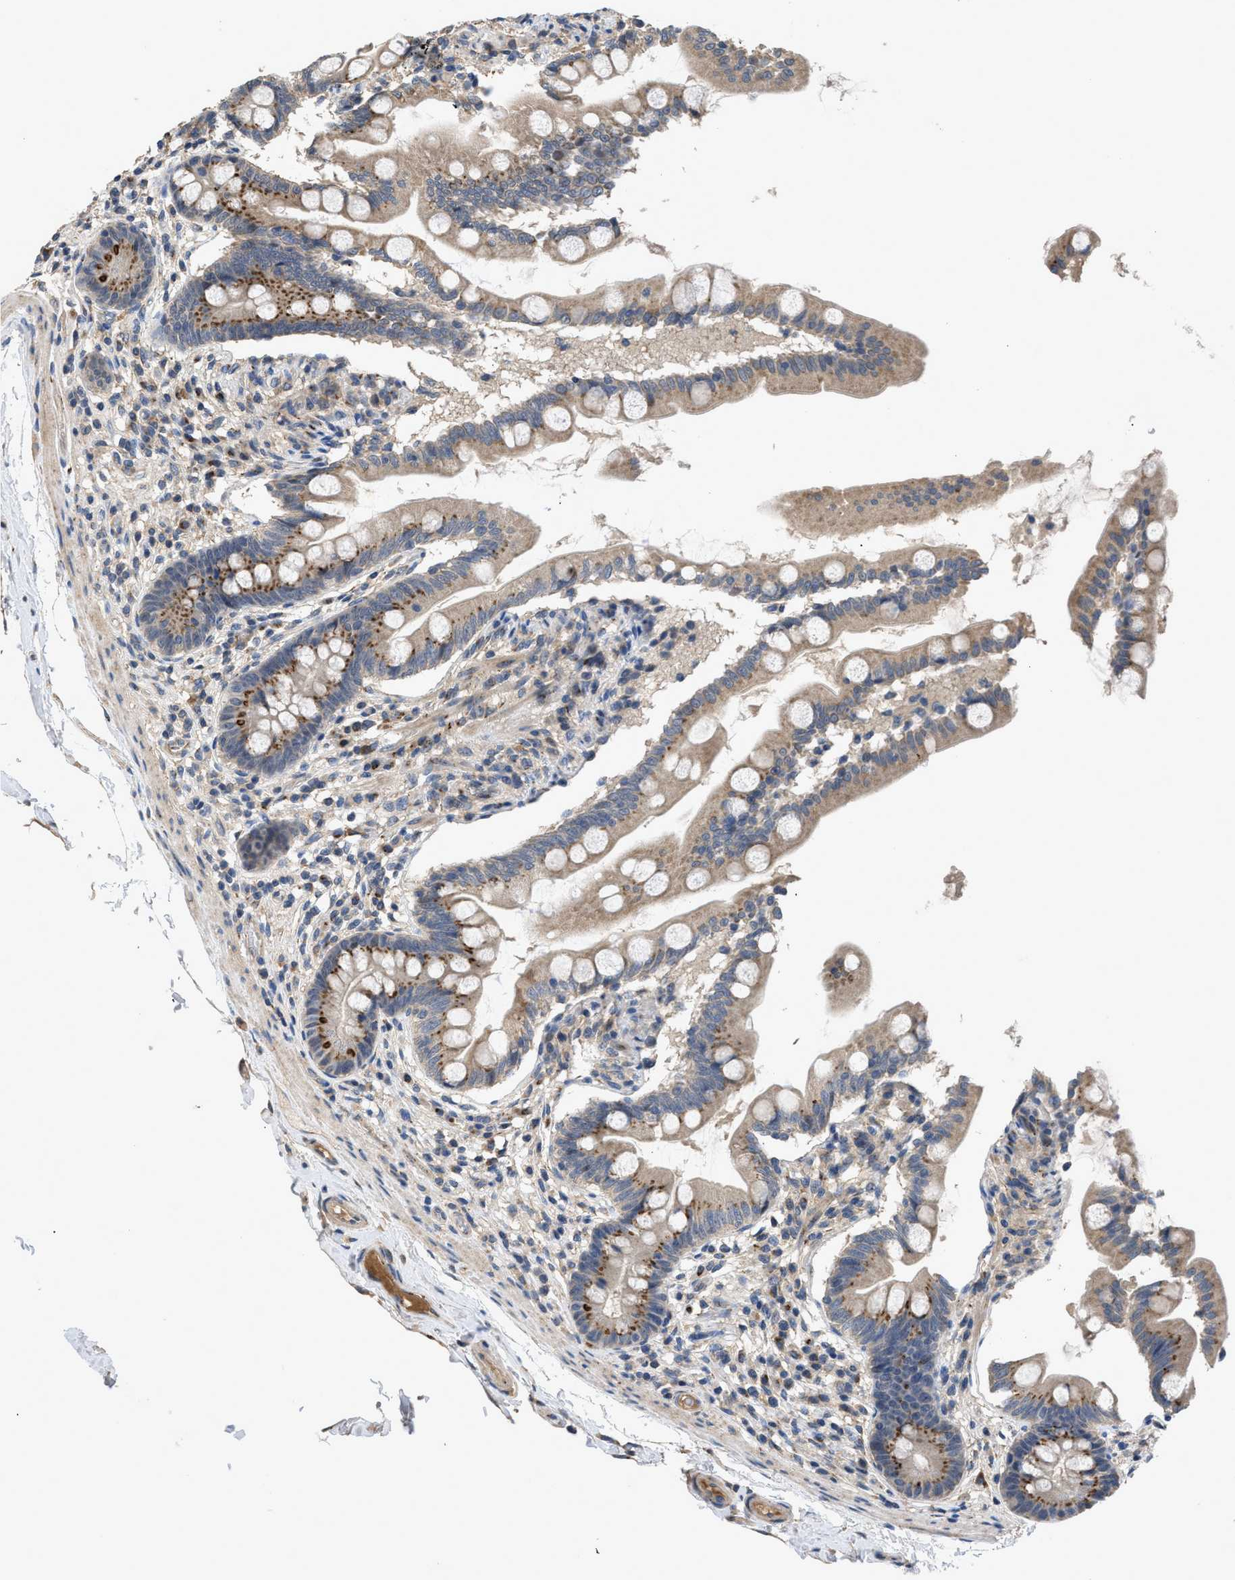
{"staining": {"intensity": "moderate", "quantity": ">75%", "location": "cytoplasmic/membranous"}, "tissue": "small intestine", "cell_type": "Glandular cells", "image_type": "normal", "snomed": [{"axis": "morphology", "description": "Normal tissue, NOS"}, {"axis": "topography", "description": "Small intestine"}], "caption": "Protein positivity by IHC exhibits moderate cytoplasmic/membranous expression in approximately >75% of glandular cells in benign small intestine.", "gene": "SIK2", "patient": {"sex": "female", "age": 56}}